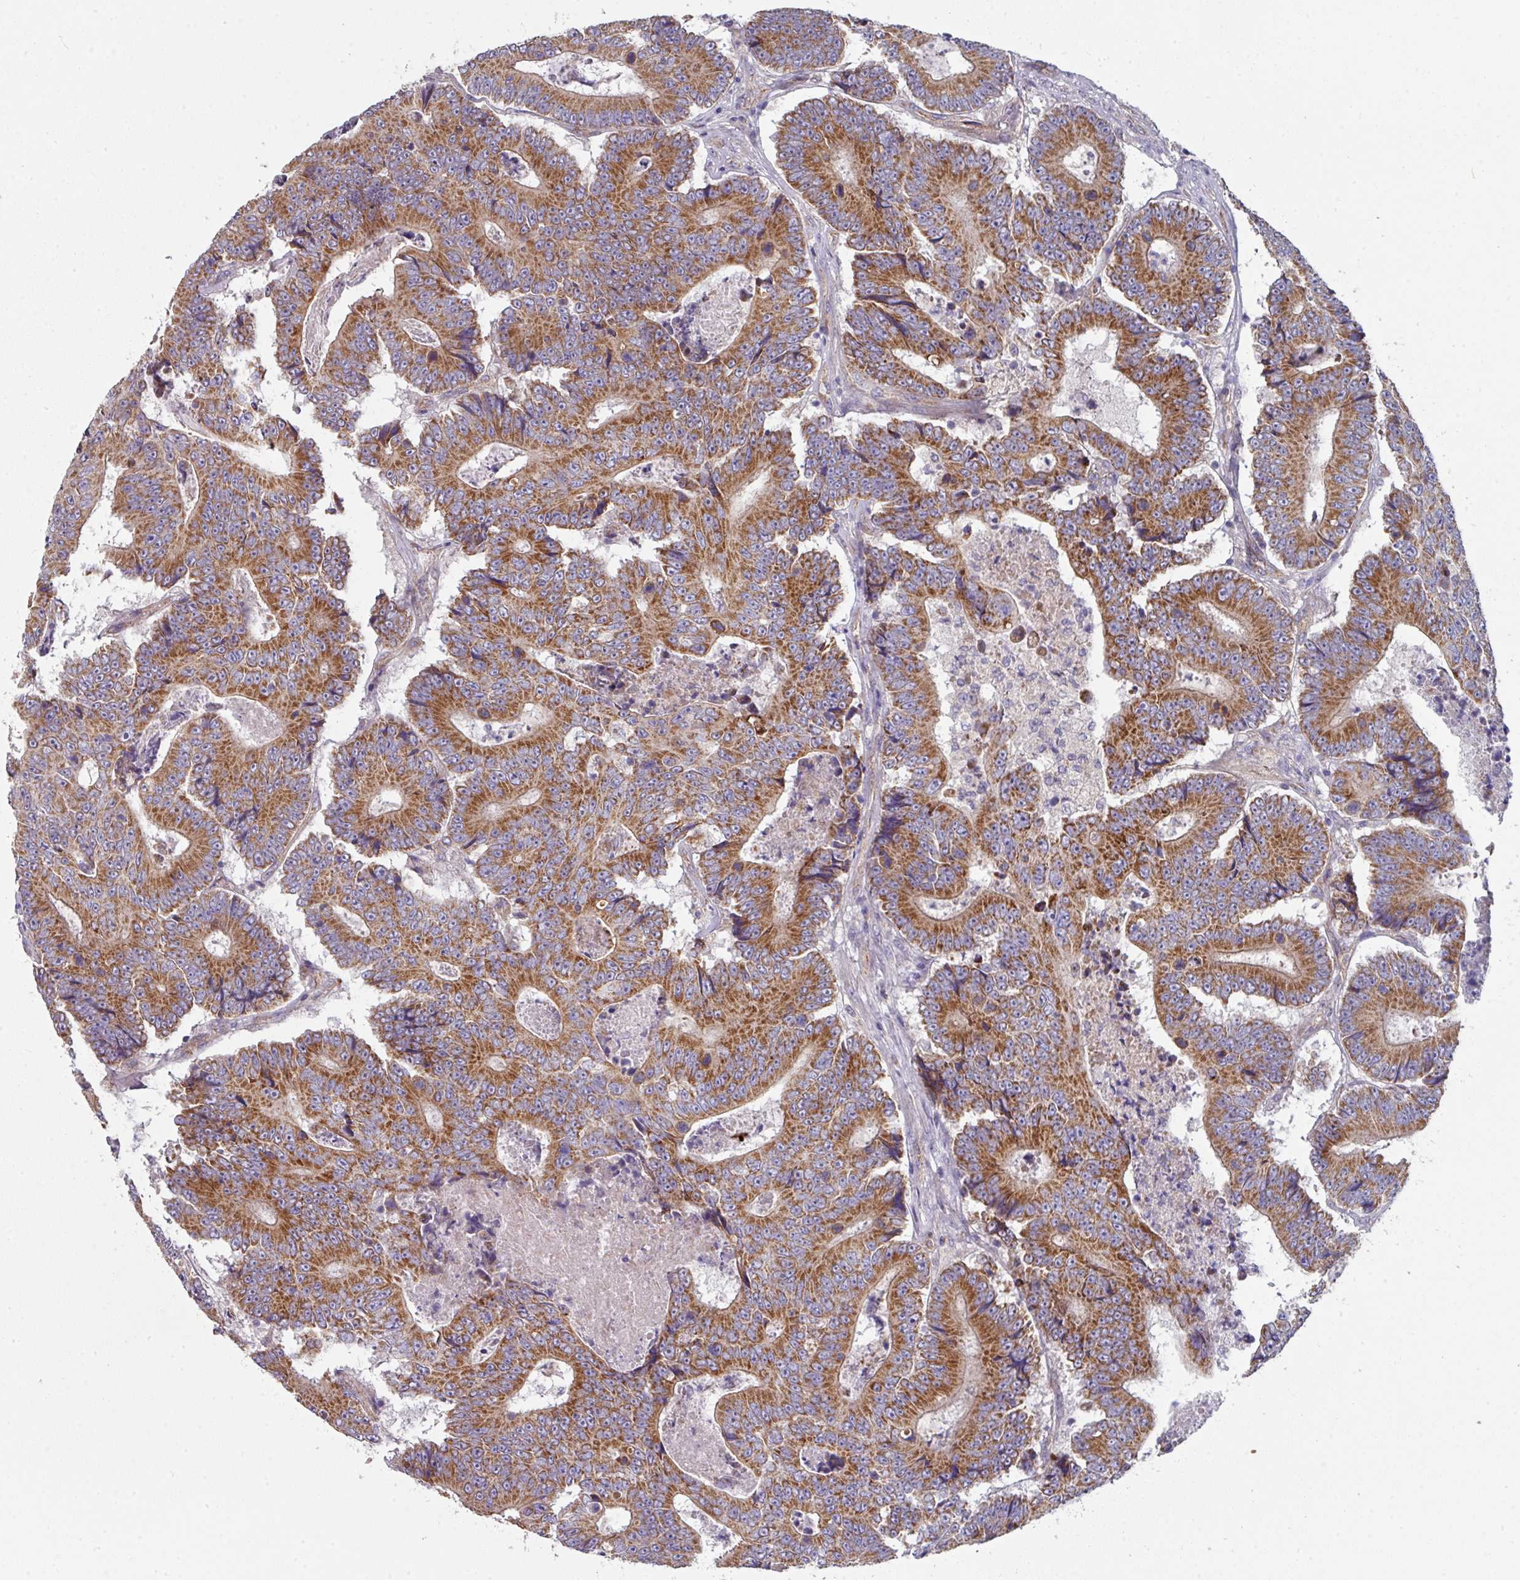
{"staining": {"intensity": "strong", "quantity": ">75%", "location": "cytoplasmic/membranous"}, "tissue": "colorectal cancer", "cell_type": "Tumor cells", "image_type": "cancer", "snomed": [{"axis": "morphology", "description": "Adenocarcinoma, NOS"}, {"axis": "topography", "description": "Colon"}], "caption": "Protein positivity by IHC displays strong cytoplasmic/membranous positivity in about >75% of tumor cells in colorectal adenocarcinoma. The staining was performed using DAB (3,3'-diaminobenzidine), with brown indicating positive protein expression. Nuclei are stained blue with hematoxylin.", "gene": "DCAF12L2", "patient": {"sex": "male", "age": 83}}